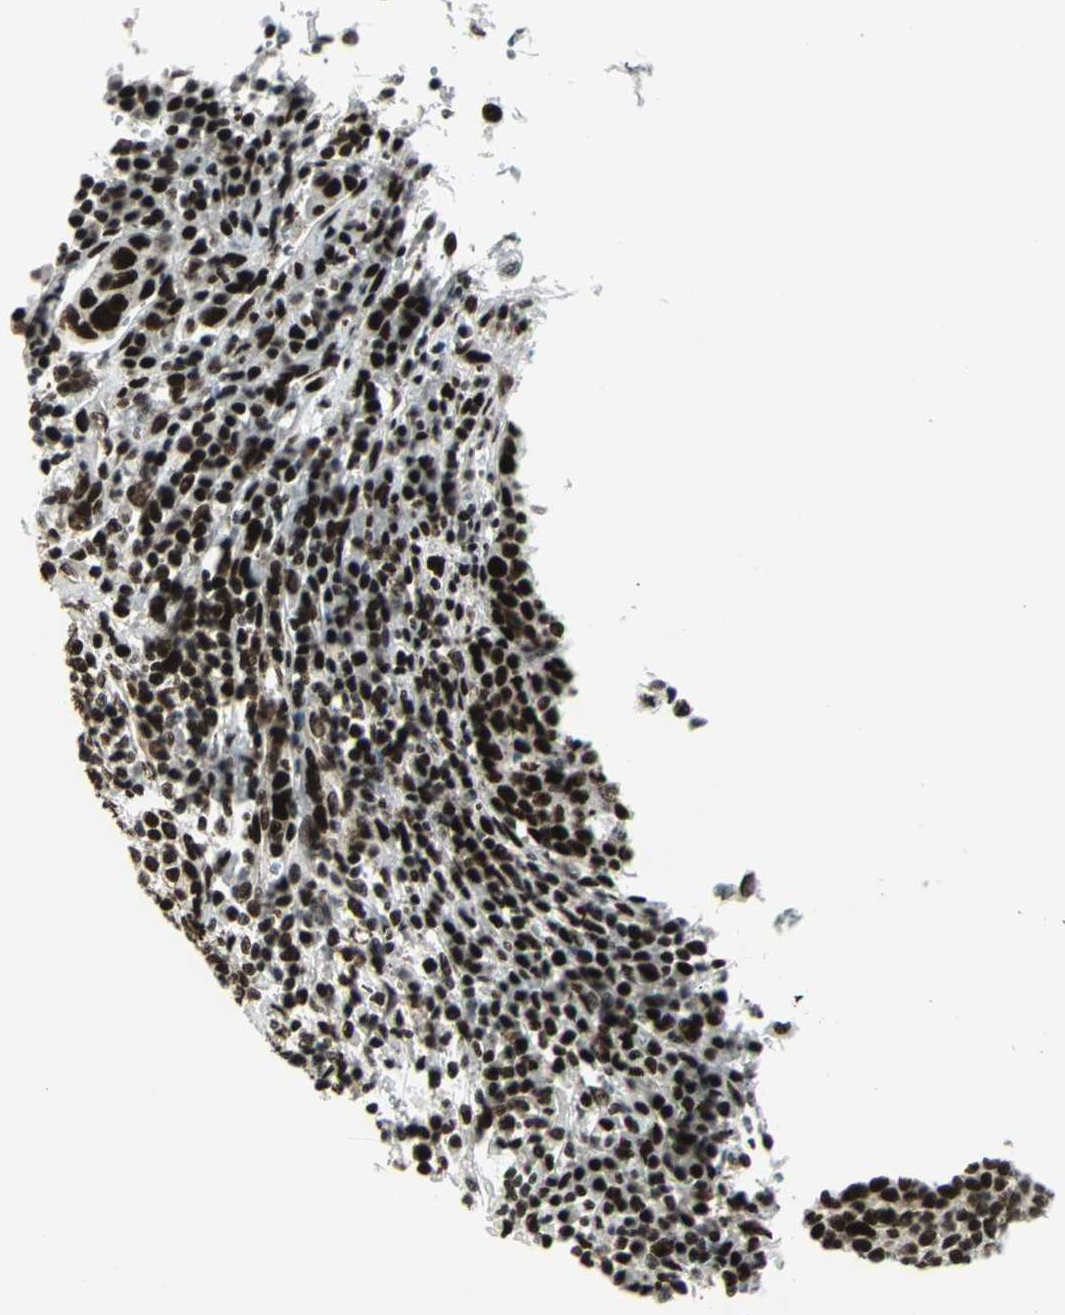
{"staining": {"intensity": "strong", "quantity": ">75%", "location": "nuclear"}, "tissue": "cervical cancer", "cell_type": "Tumor cells", "image_type": "cancer", "snomed": [{"axis": "morphology", "description": "Squamous cell carcinoma, NOS"}, {"axis": "topography", "description": "Cervix"}], "caption": "Immunohistochemistry (IHC) (DAB) staining of human squamous cell carcinoma (cervical) shows strong nuclear protein positivity in approximately >75% of tumor cells. (DAB (3,3'-diaminobenzidine) IHC, brown staining for protein, blue staining for nuclei).", "gene": "SMARCA4", "patient": {"sex": "female", "age": 40}}